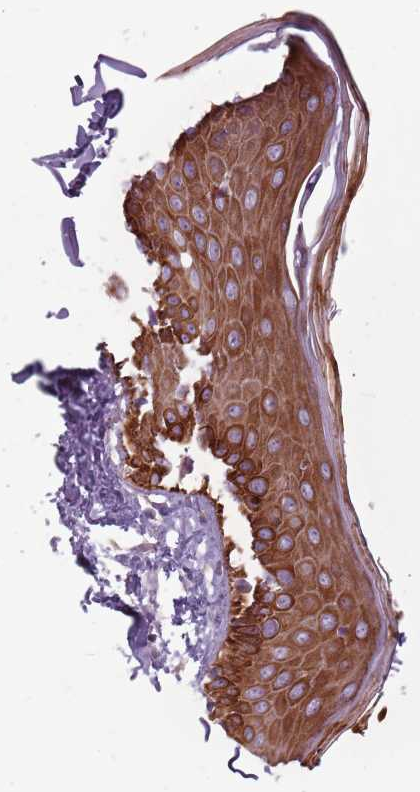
{"staining": {"intensity": "negative", "quantity": "none", "location": "none"}, "tissue": "skin", "cell_type": "Fibroblasts", "image_type": "normal", "snomed": [{"axis": "morphology", "description": "Normal tissue, NOS"}, {"axis": "topography", "description": "Skin"}], "caption": "DAB immunohistochemical staining of benign human skin reveals no significant expression in fibroblasts.", "gene": "HSPA14", "patient": {"sex": "male", "age": 52}}